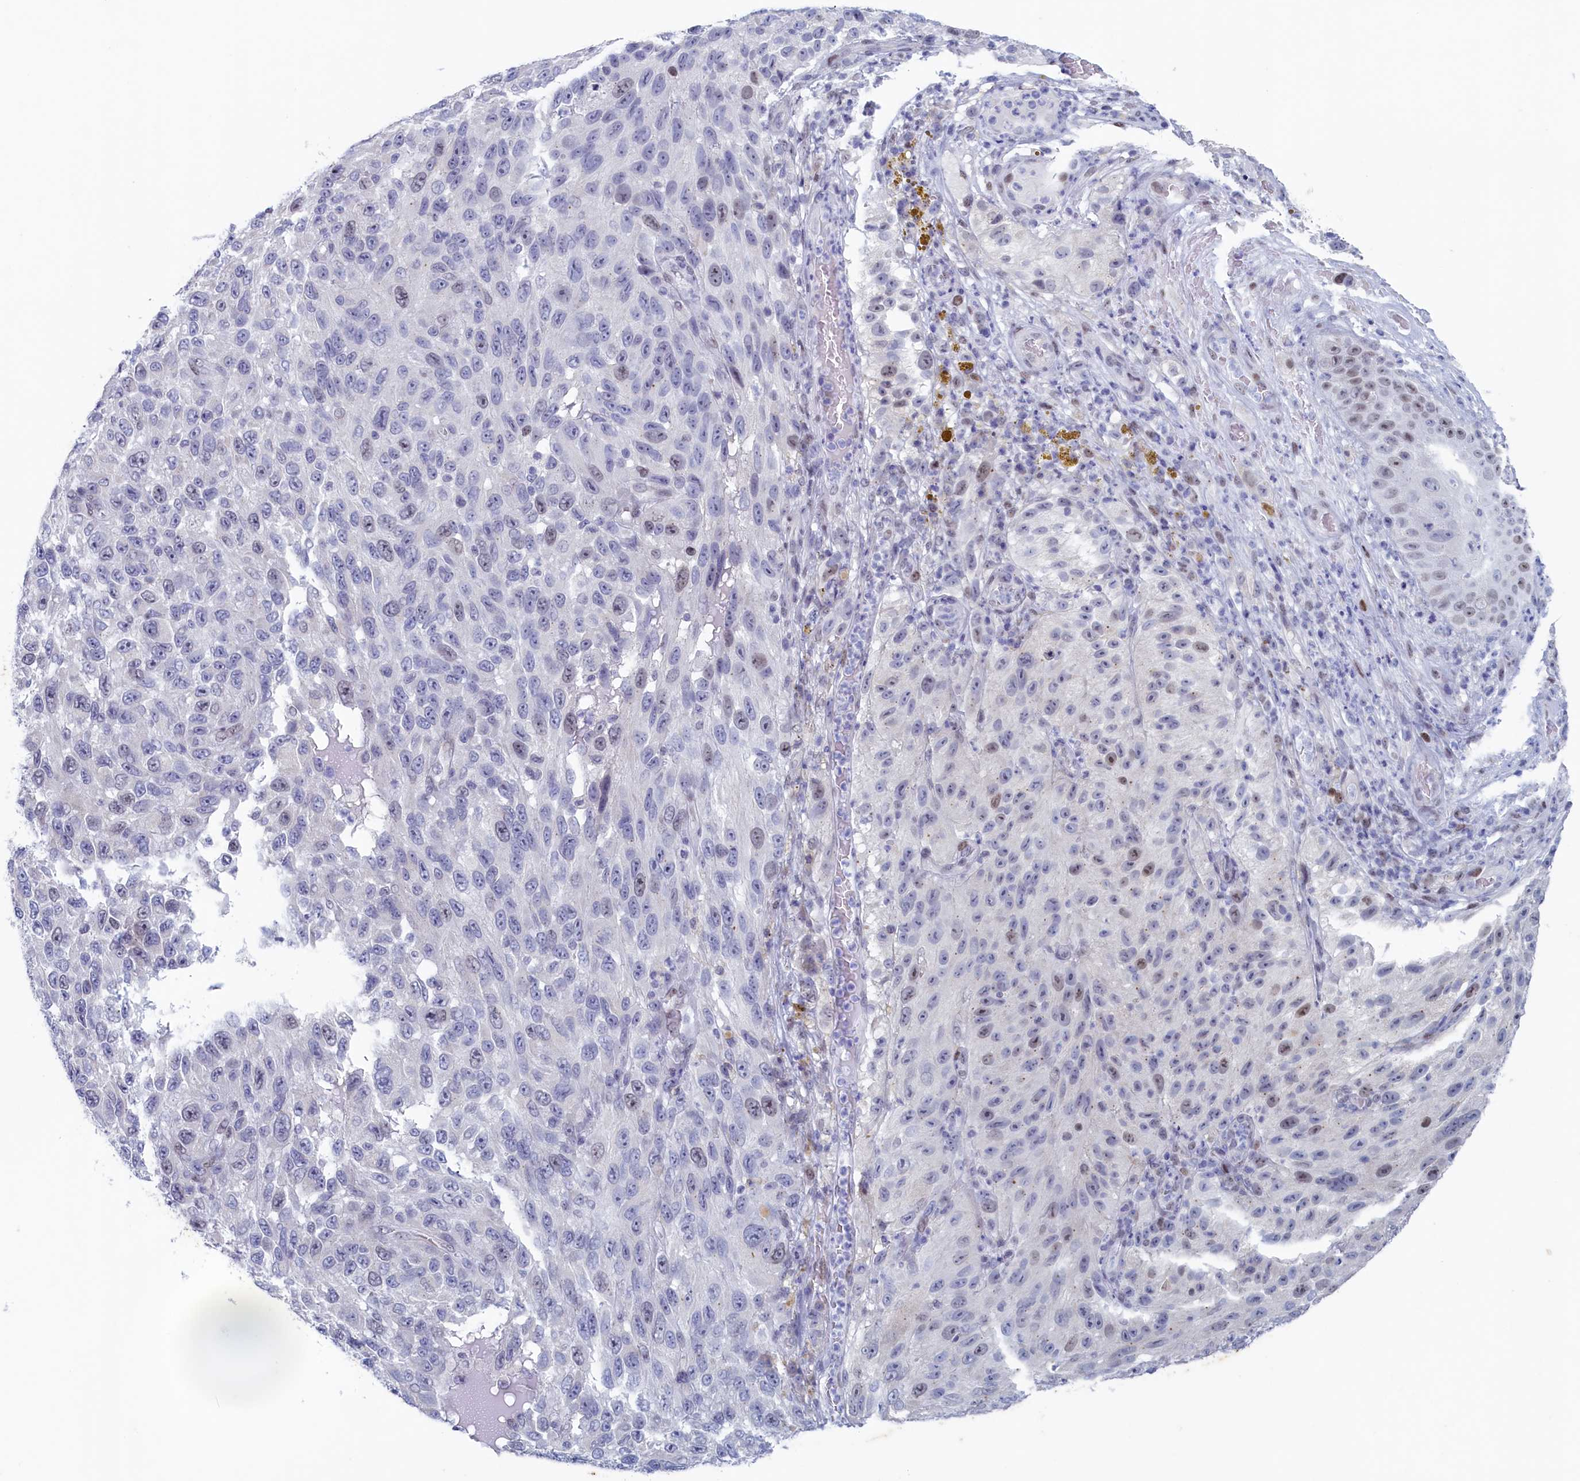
{"staining": {"intensity": "weak", "quantity": "<25%", "location": "nuclear"}, "tissue": "melanoma", "cell_type": "Tumor cells", "image_type": "cancer", "snomed": [{"axis": "morphology", "description": "Malignant melanoma, NOS"}, {"axis": "topography", "description": "Skin"}], "caption": "Tumor cells are negative for protein expression in human malignant melanoma.", "gene": "WDR76", "patient": {"sex": "female", "age": 96}}